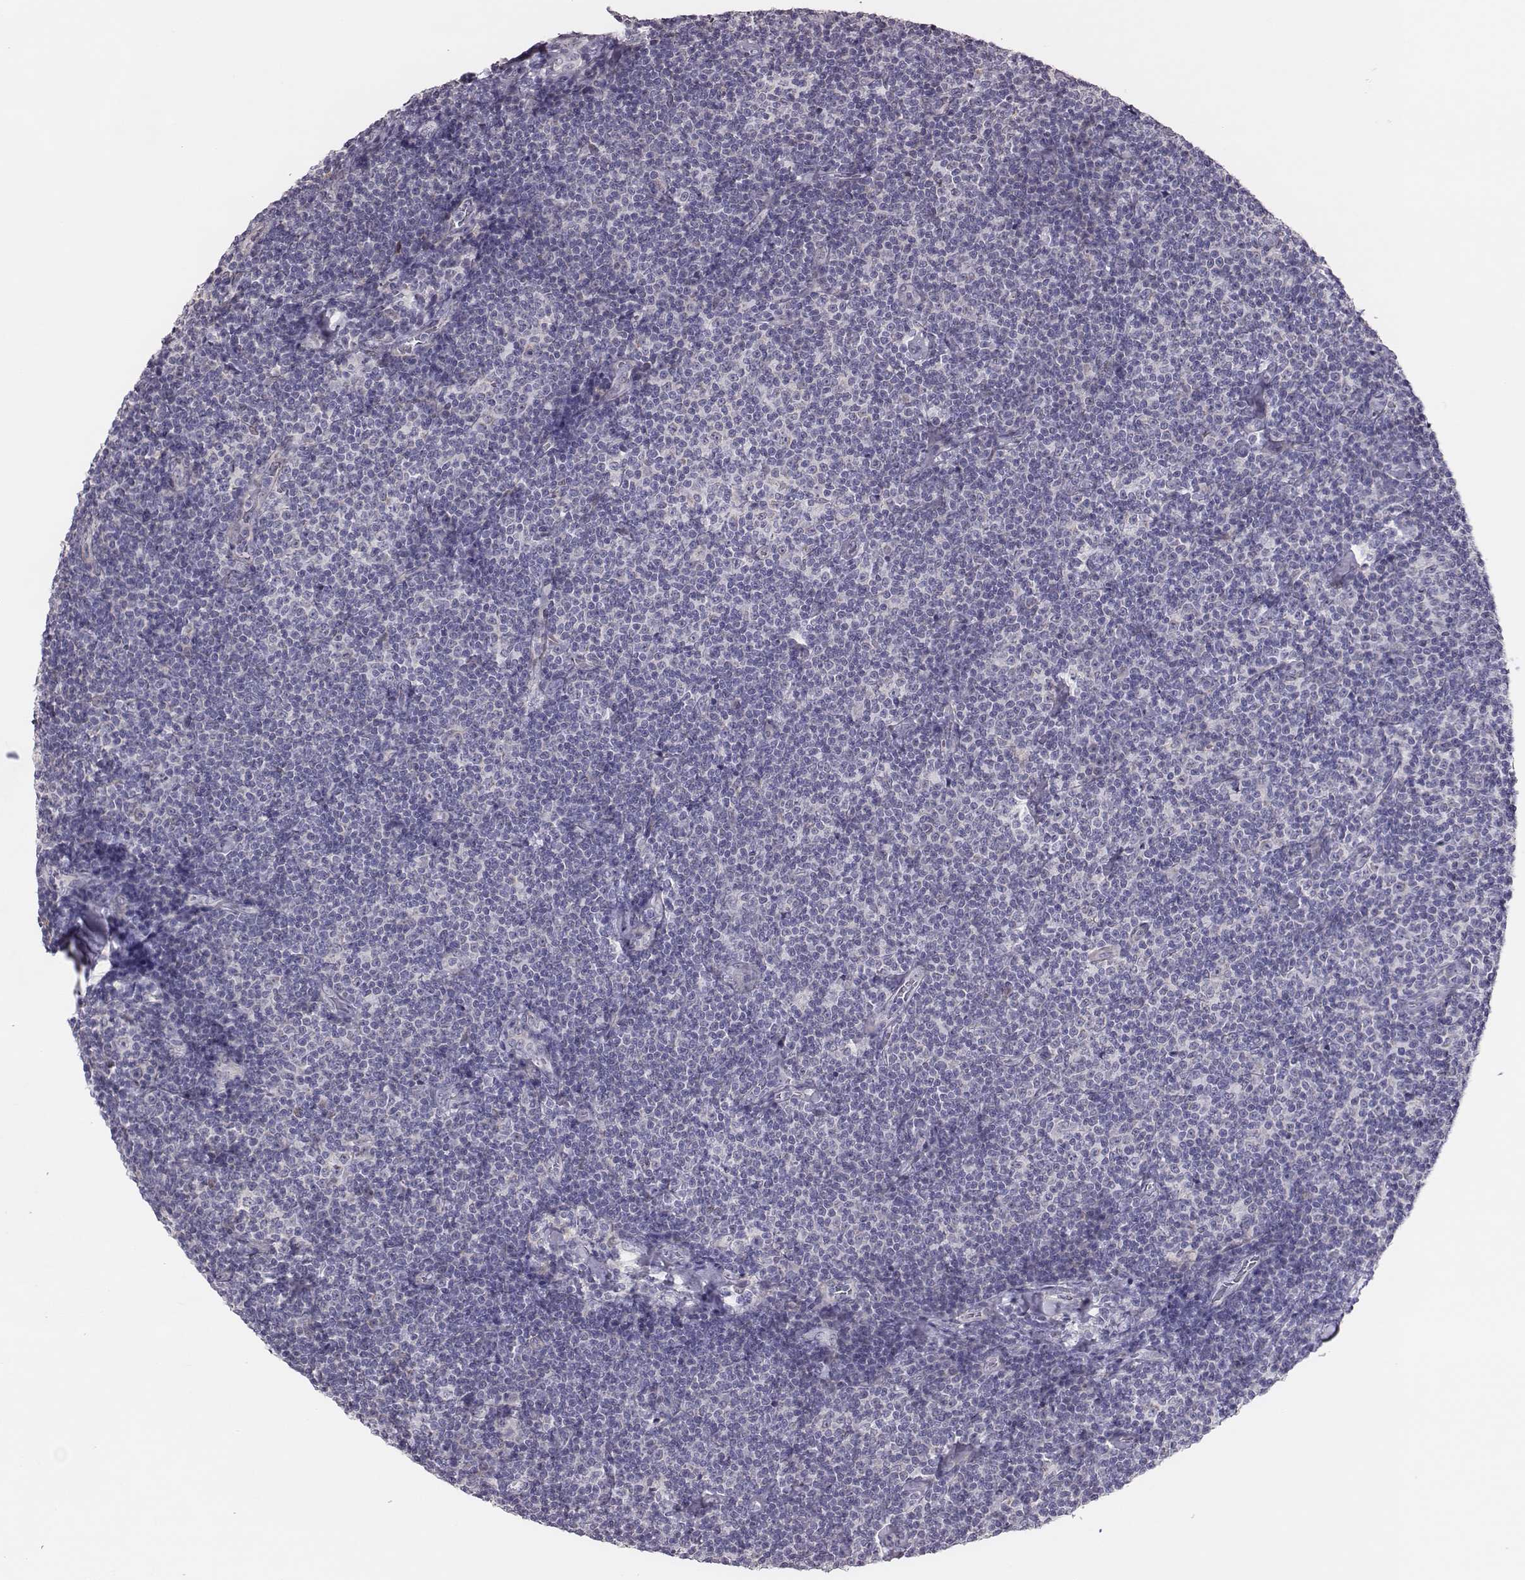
{"staining": {"intensity": "negative", "quantity": "none", "location": "none"}, "tissue": "lymphoma", "cell_type": "Tumor cells", "image_type": "cancer", "snomed": [{"axis": "morphology", "description": "Malignant lymphoma, non-Hodgkin's type, Low grade"}, {"axis": "topography", "description": "Lymph node"}], "caption": "High power microscopy image of an IHC histopathology image of malignant lymphoma, non-Hodgkin's type (low-grade), revealing no significant staining in tumor cells.", "gene": "SCML2", "patient": {"sex": "male", "age": 81}}